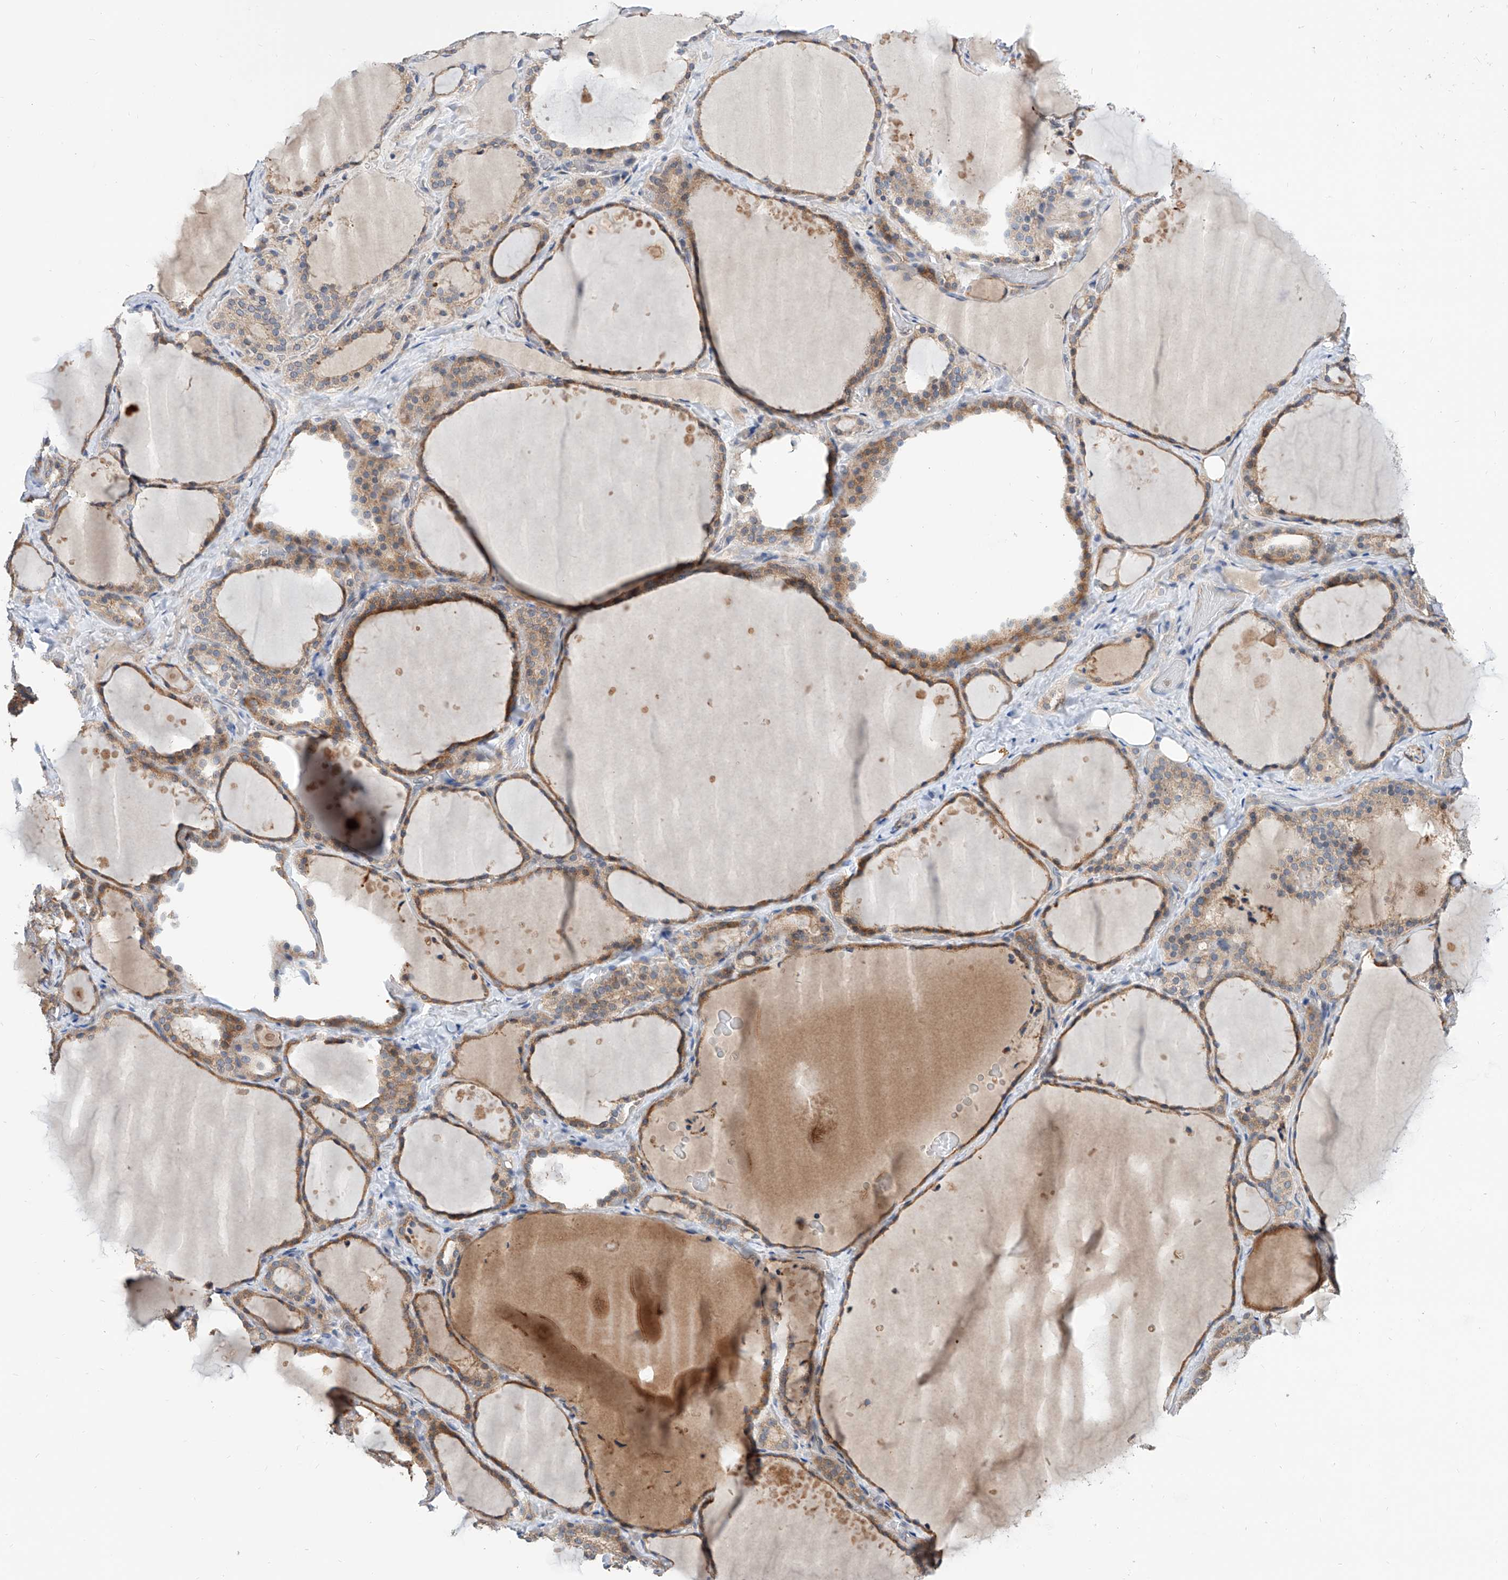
{"staining": {"intensity": "moderate", "quantity": ">75%", "location": "cytoplasmic/membranous"}, "tissue": "thyroid gland", "cell_type": "Glandular cells", "image_type": "normal", "snomed": [{"axis": "morphology", "description": "Normal tissue, NOS"}, {"axis": "topography", "description": "Thyroid gland"}], "caption": "This photomicrograph shows immunohistochemistry (IHC) staining of benign human thyroid gland, with medium moderate cytoplasmic/membranous positivity in approximately >75% of glandular cells.", "gene": "MAGEE2", "patient": {"sex": "female", "age": 44}}